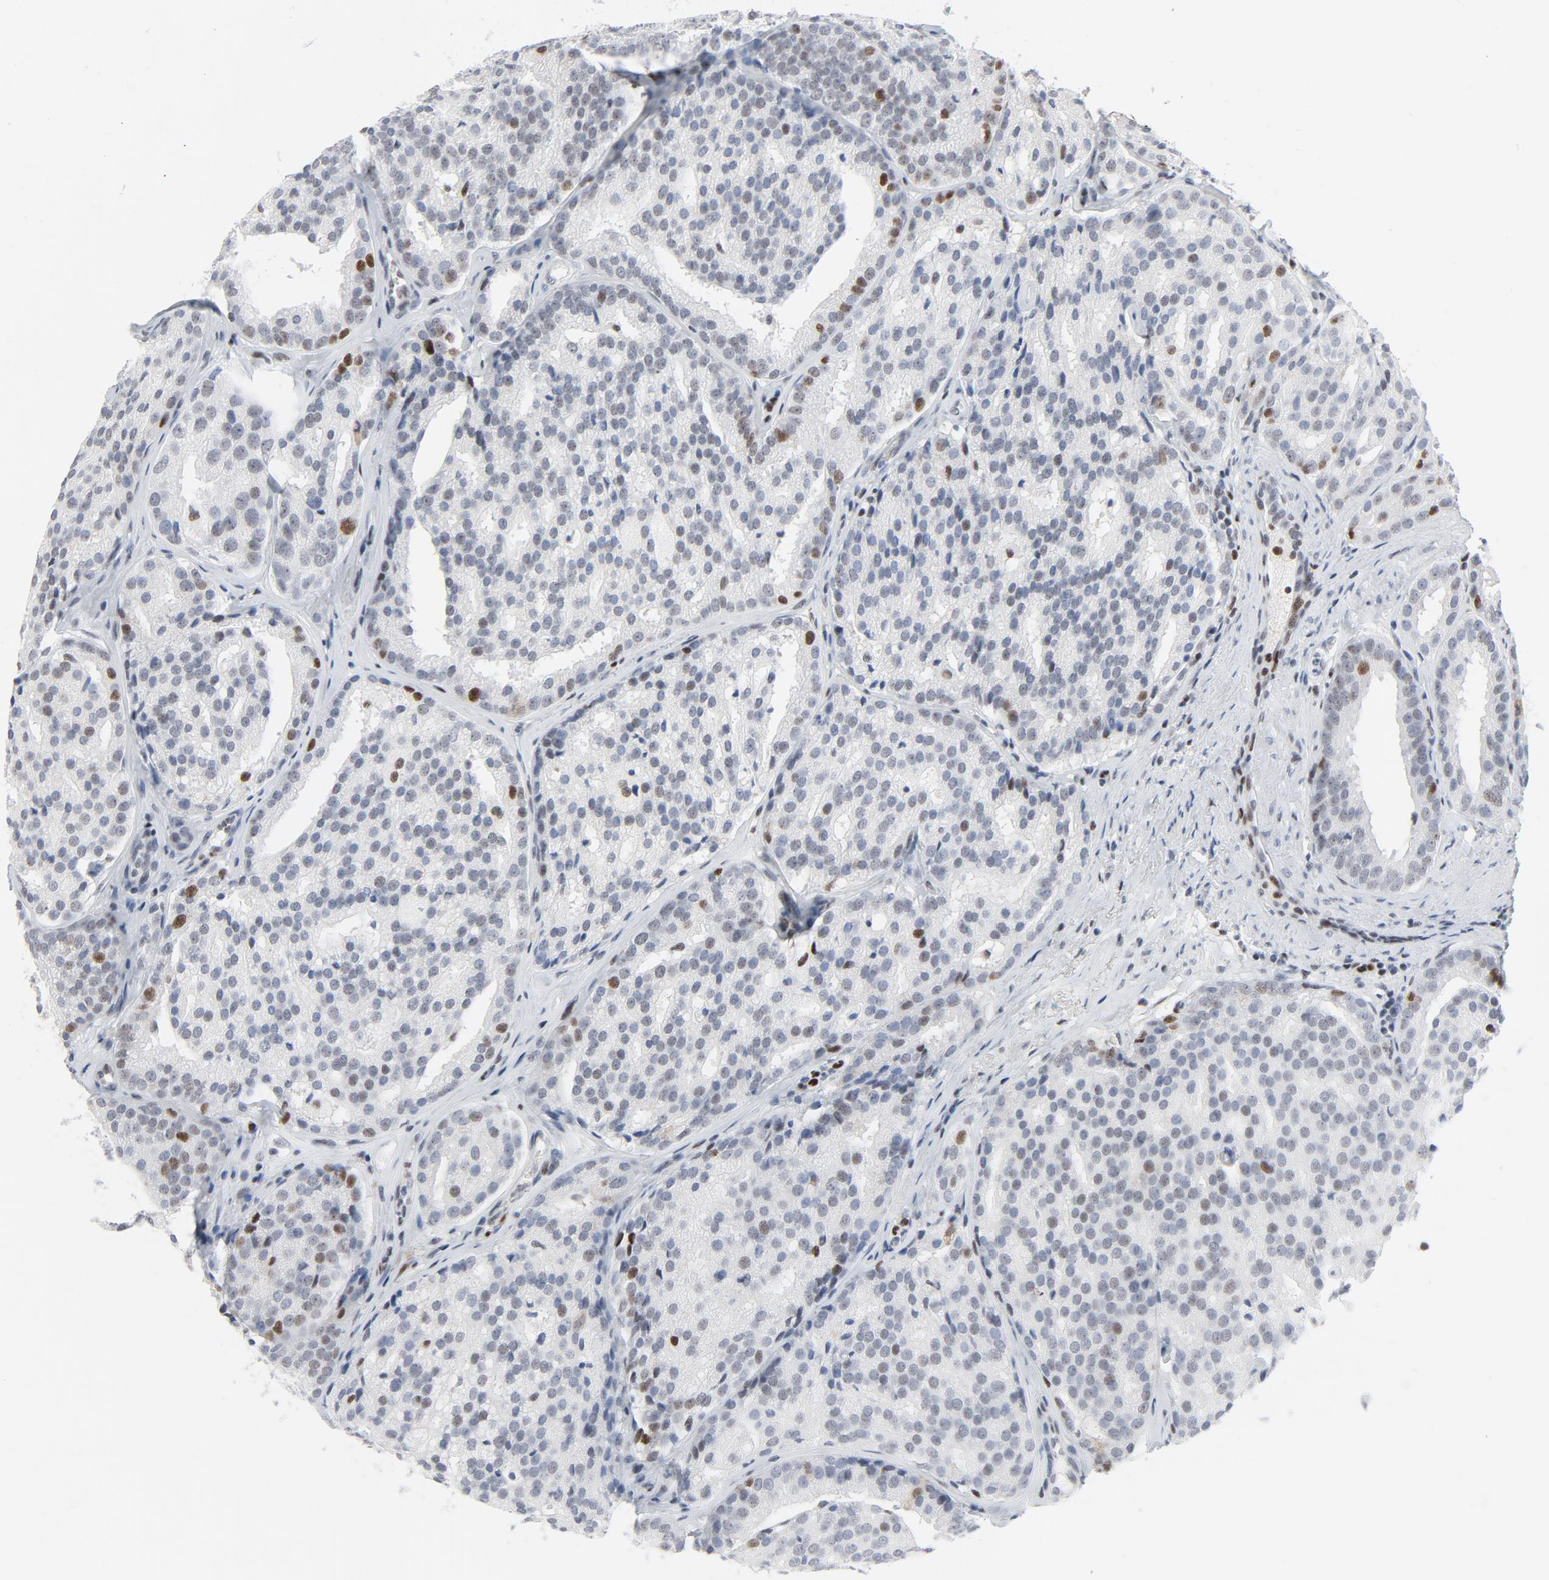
{"staining": {"intensity": "moderate", "quantity": "<25%", "location": "nuclear"}, "tissue": "prostate cancer", "cell_type": "Tumor cells", "image_type": "cancer", "snomed": [{"axis": "morphology", "description": "Adenocarcinoma, High grade"}, {"axis": "topography", "description": "Prostate"}], "caption": "The histopathology image shows a brown stain indicating the presence of a protein in the nuclear of tumor cells in prostate cancer.", "gene": "POLD1", "patient": {"sex": "male", "age": 64}}